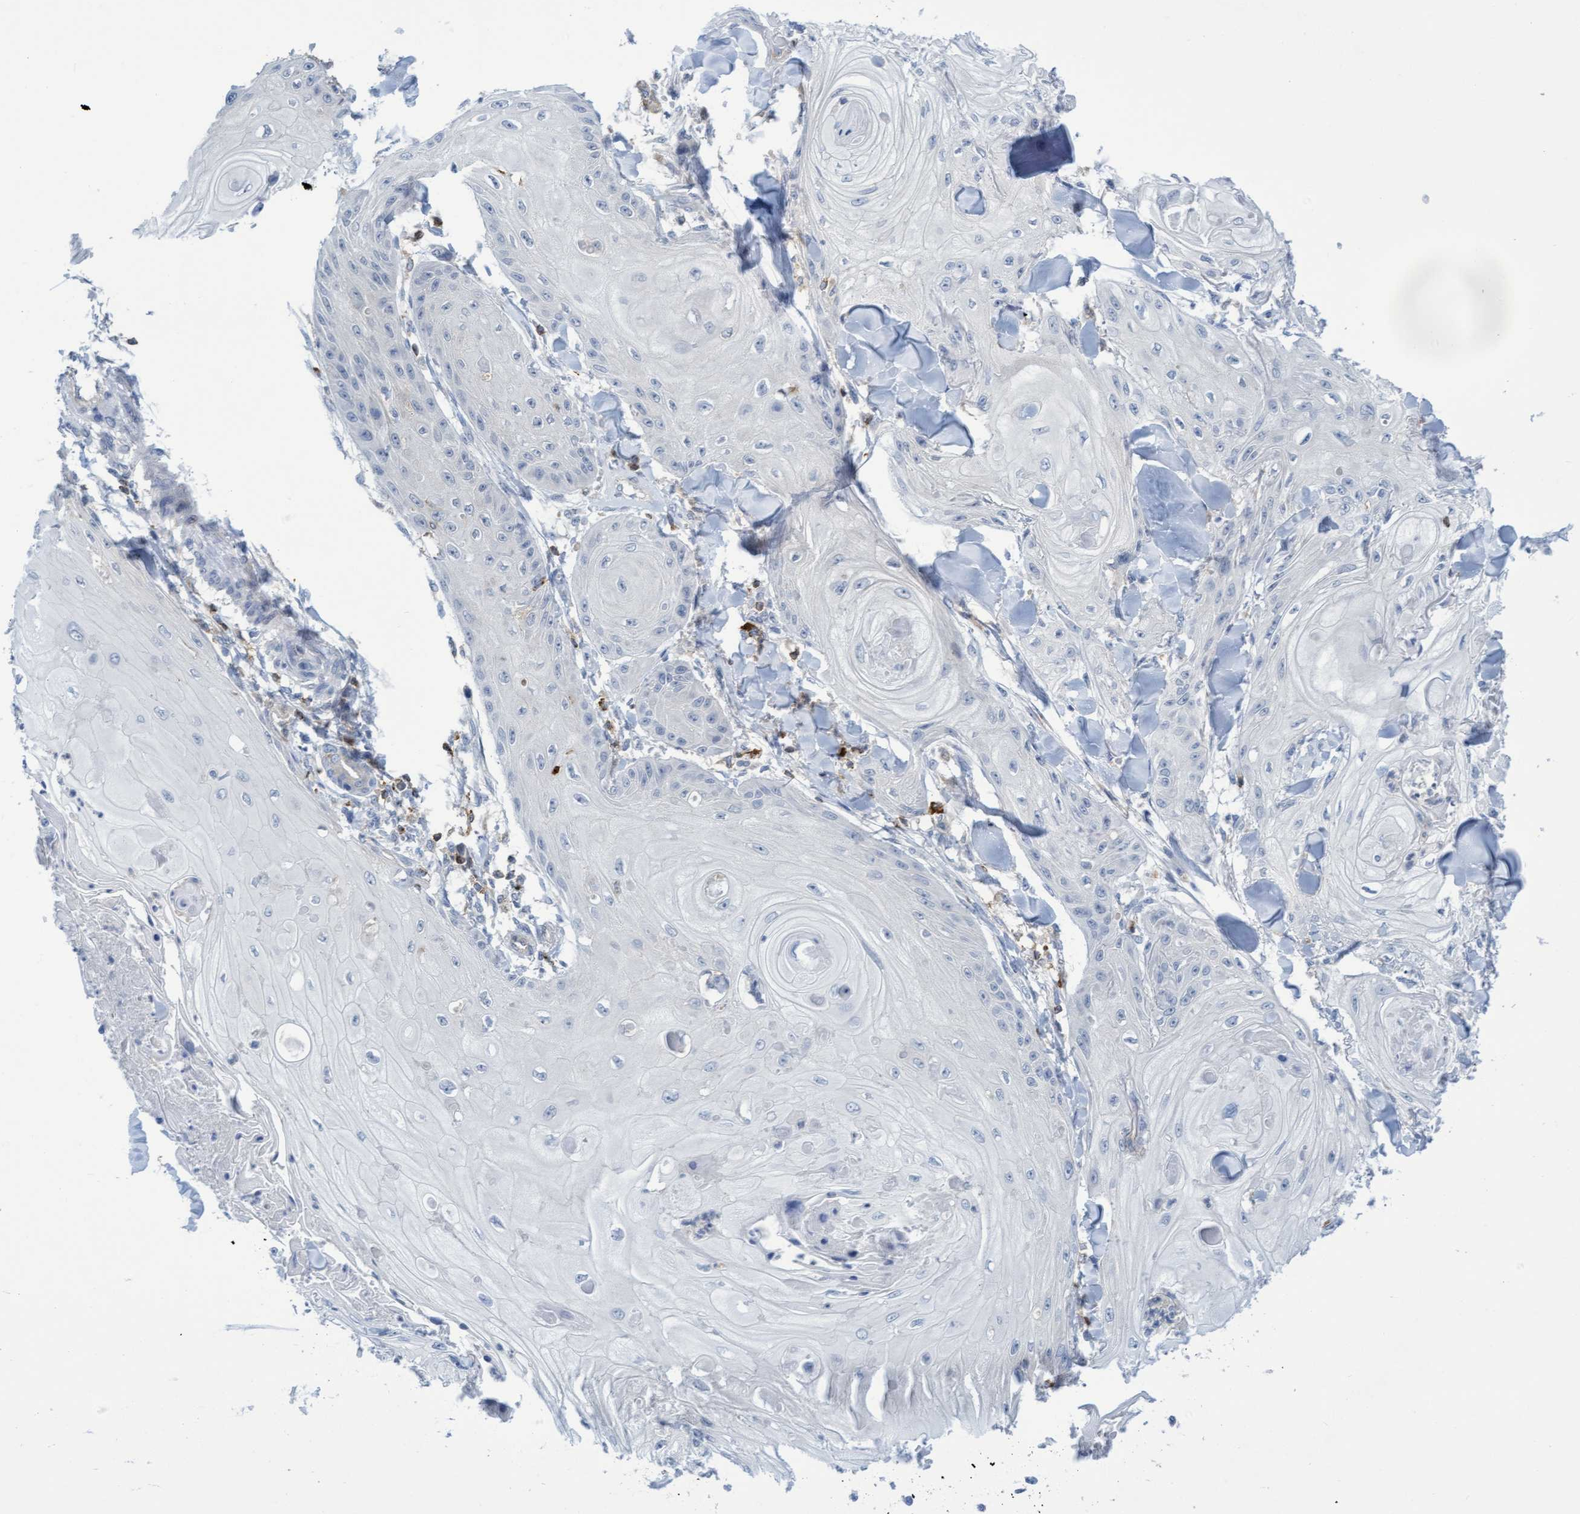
{"staining": {"intensity": "negative", "quantity": "none", "location": "none"}, "tissue": "skin cancer", "cell_type": "Tumor cells", "image_type": "cancer", "snomed": [{"axis": "morphology", "description": "Squamous cell carcinoma, NOS"}, {"axis": "topography", "description": "Skin"}], "caption": "High magnification brightfield microscopy of skin cancer stained with DAB (3,3'-diaminobenzidine) (brown) and counterstained with hematoxylin (blue): tumor cells show no significant expression. Brightfield microscopy of immunohistochemistry stained with DAB (3,3'-diaminobenzidine) (brown) and hematoxylin (blue), captured at high magnification.", "gene": "FNBP1", "patient": {"sex": "male", "age": 74}}